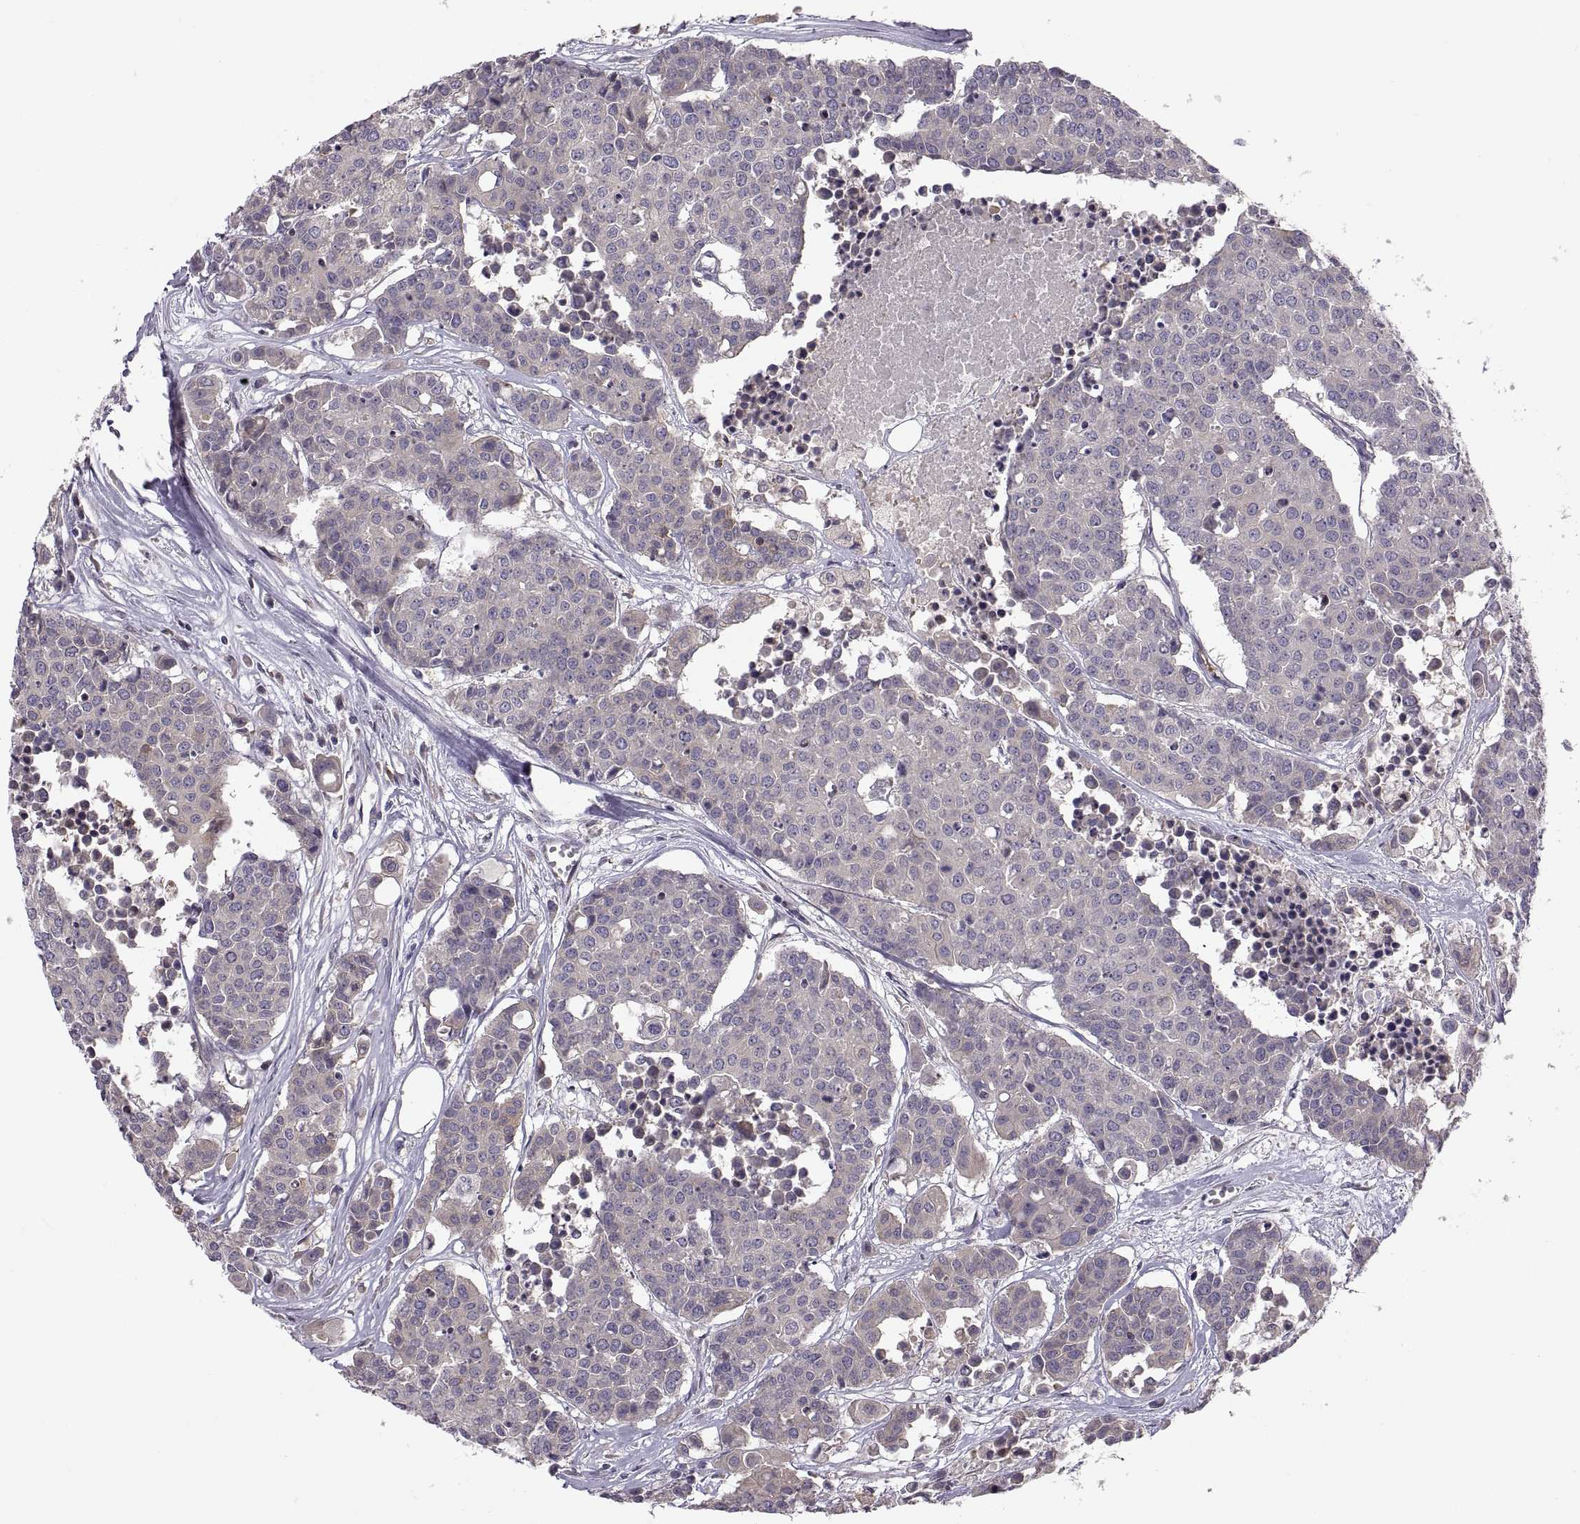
{"staining": {"intensity": "weak", "quantity": "25%-75%", "location": "cytoplasmic/membranous"}, "tissue": "carcinoid", "cell_type": "Tumor cells", "image_type": "cancer", "snomed": [{"axis": "morphology", "description": "Carcinoid, malignant, NOS"}, {"axis": "topography", "description": "Colon"}], "caption": "Protein analysis of carcinoid tissue exhibits weak cytoplasmic/membranous expression in about 25%-75% of tumor cells.", "gene": "ACSBG2", "patient": {"sex": "male", "age": 81}}